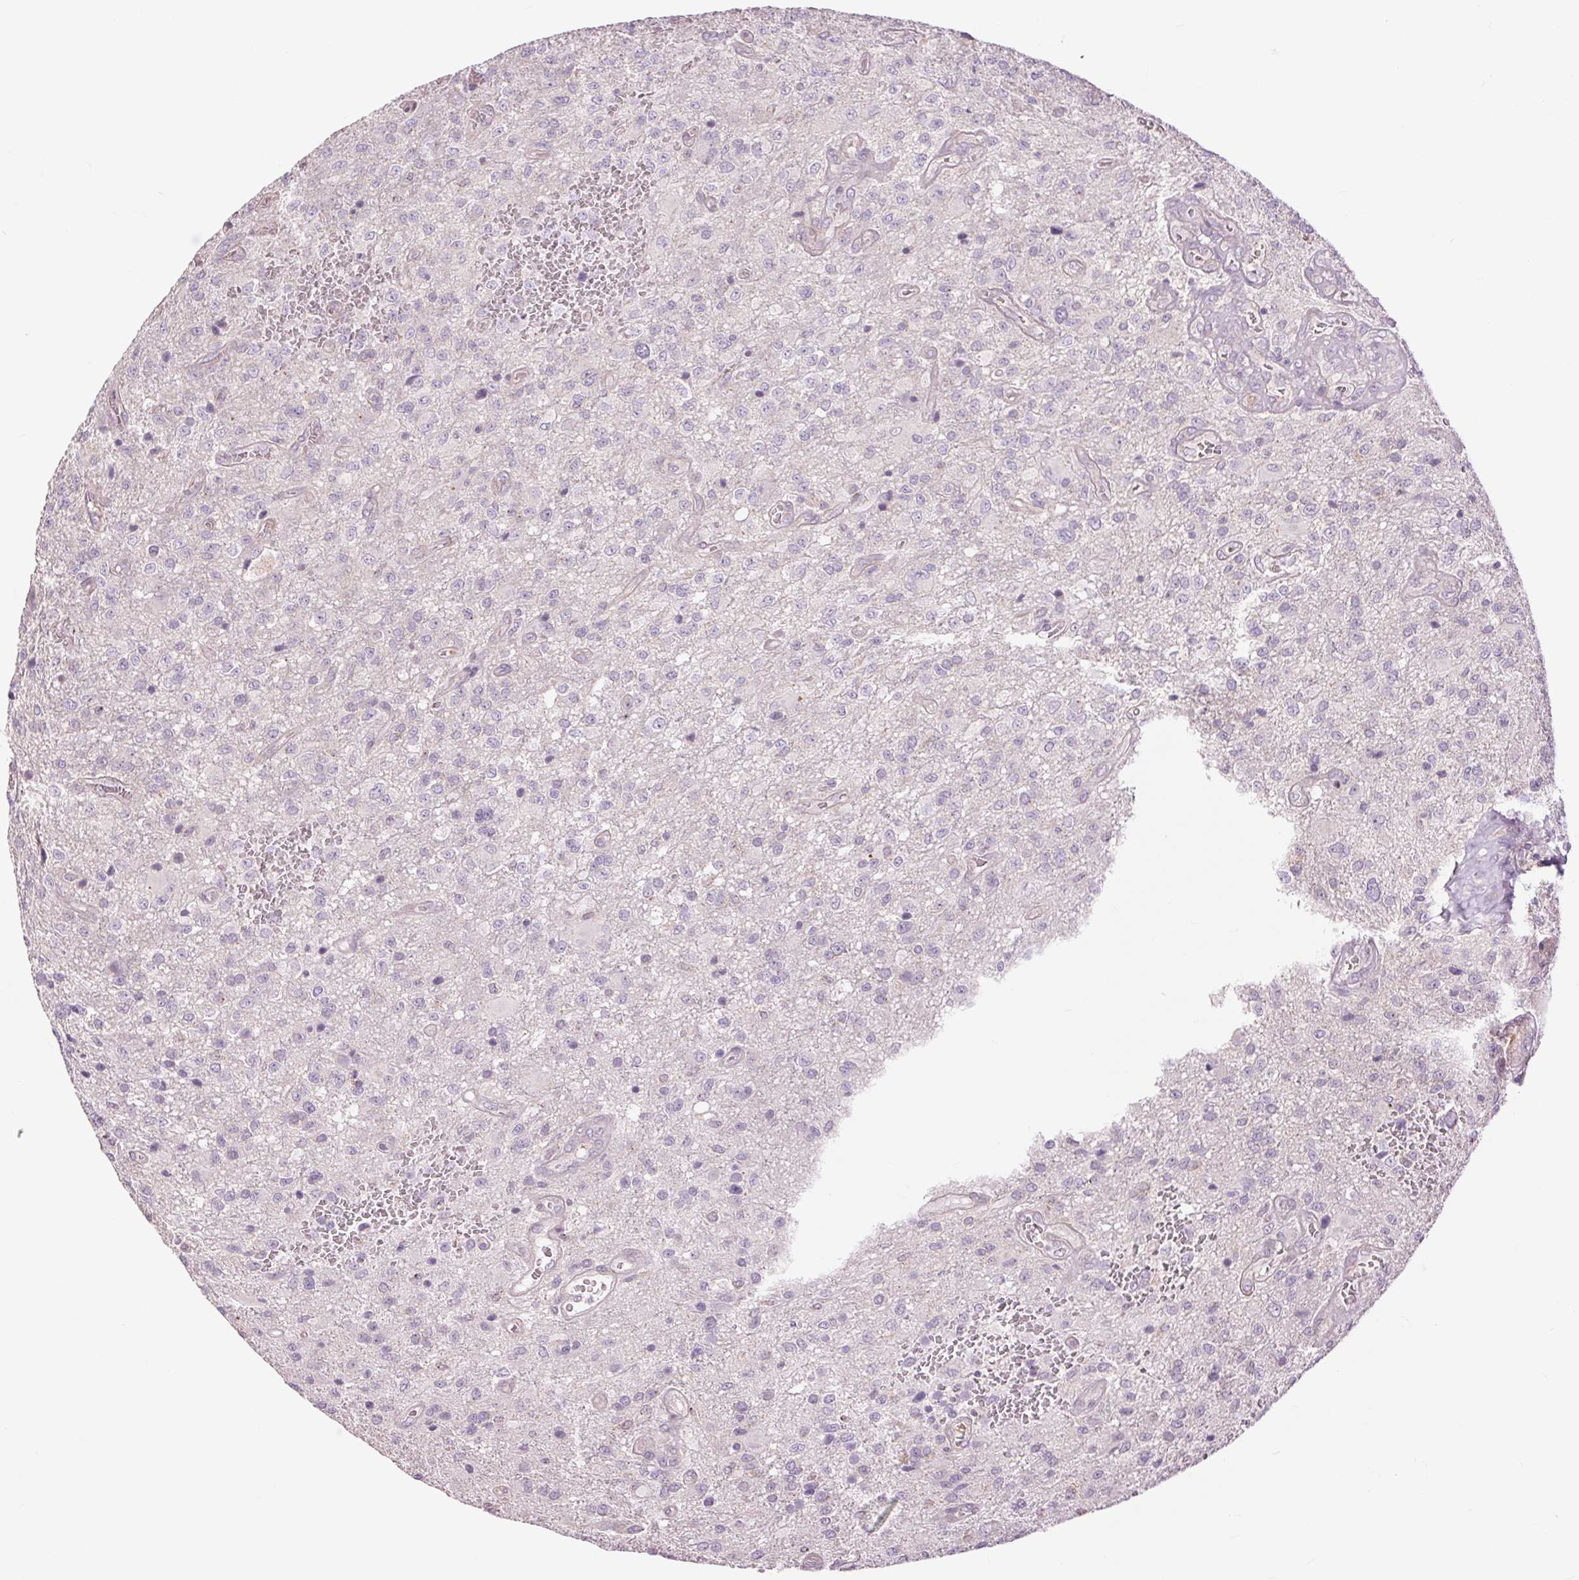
{"staining": {"intensity": "negative", "quantity": "none", "location": "none"}, "tissue": "glioma", "cell_type": "Tumor cells", "image_type": "cancer", "snomed": [{"axis": "morphology", "description": "Glioma, malignant, Low grade"}, {"axis": "topography", "description": "Brain"}], "caption": "Micrograph shows no protein positivity in tumor cells of glioma tissue.", "gene": "CTNNA3", "patient": {"sex": "male", "age": 66}}